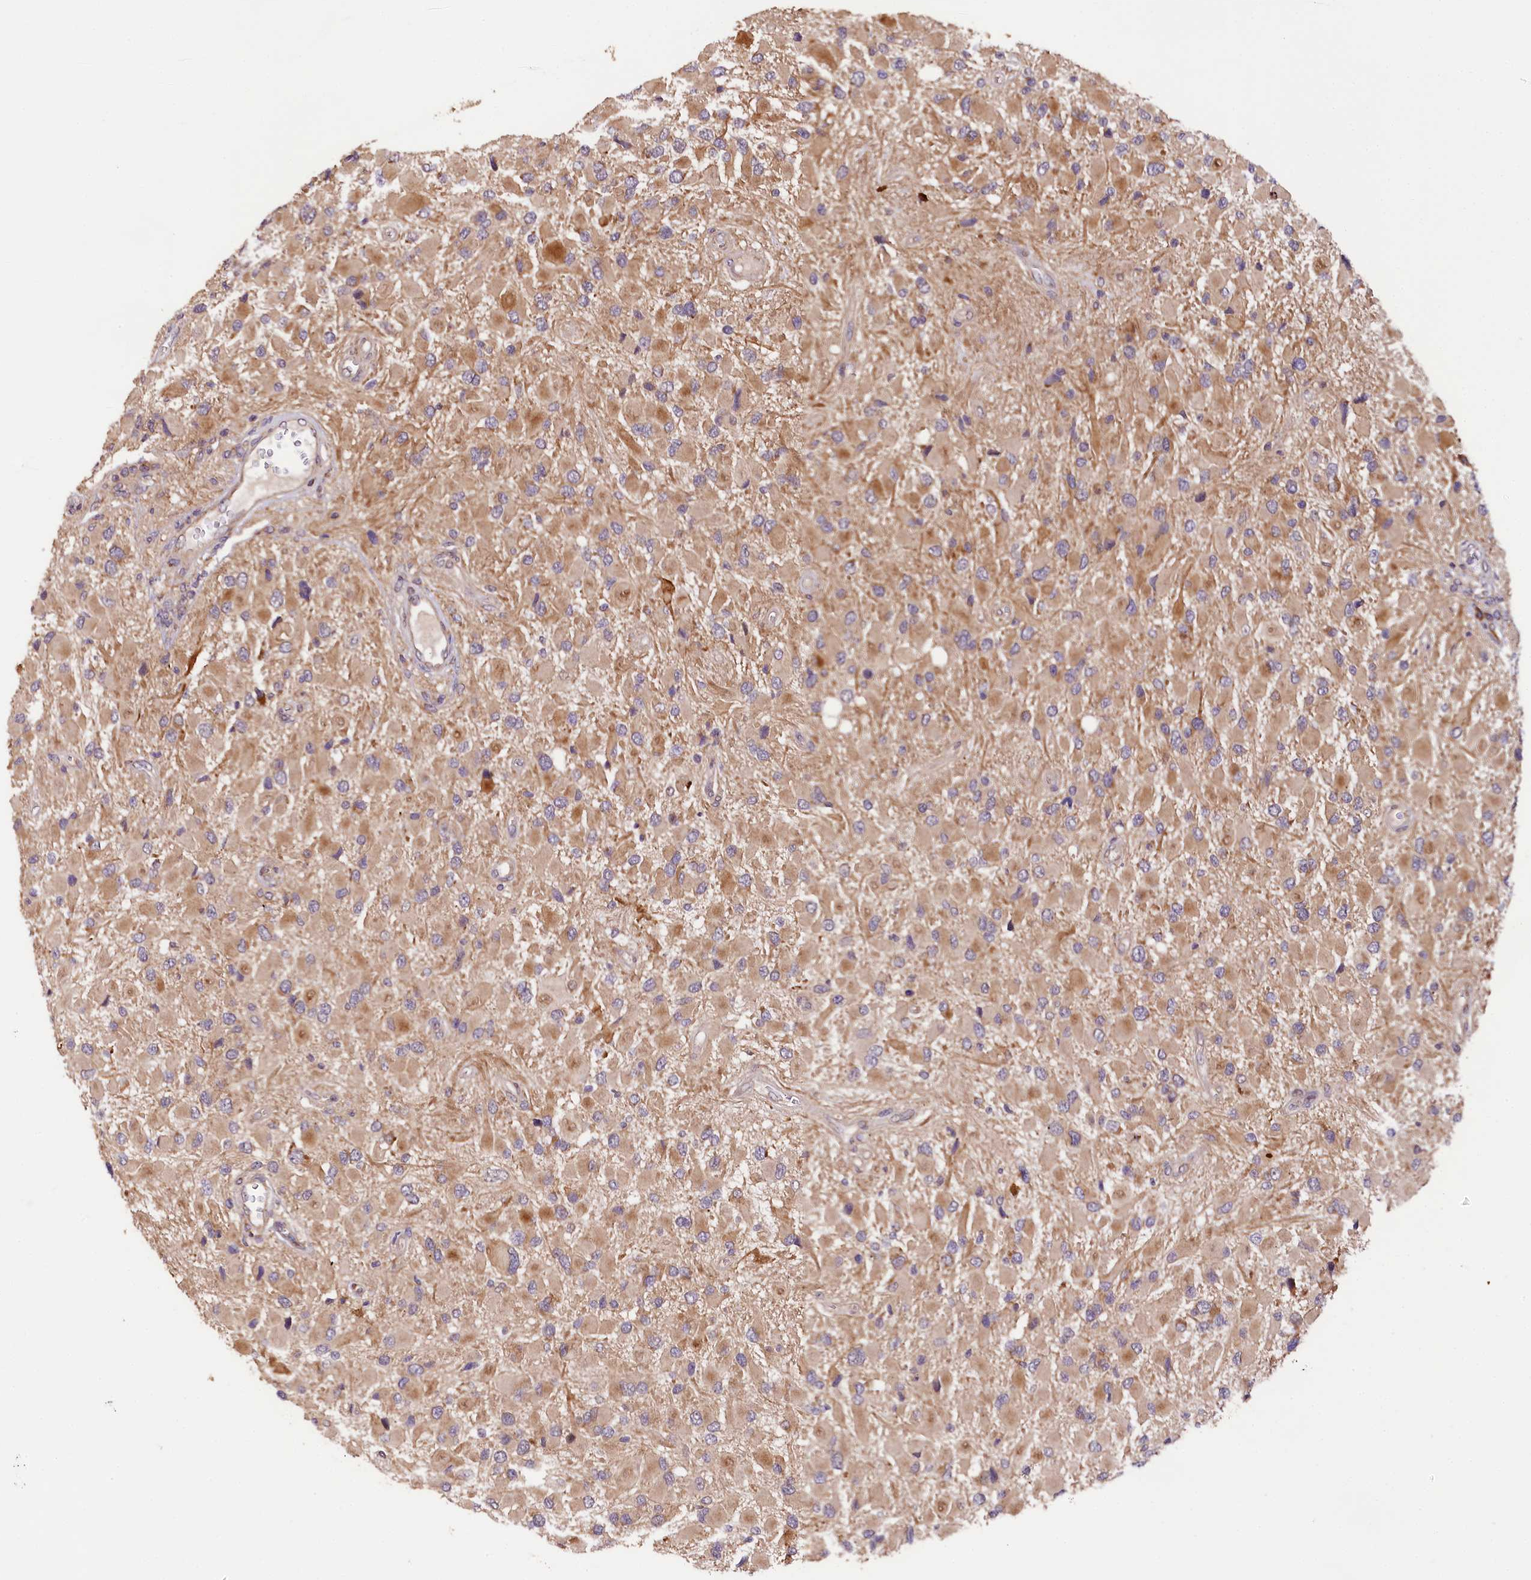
{"staining": {"intensity": "weak", "quantity": "25%-75%", "location": "cytoplasmic/membranous"}, "tissue": "glioma", "cell_type": "Tumor cells", "image_type": "cancer", "snomed": [{"axis": "morphology", "description": "Glioma, malignant, High grade"}, {"axis": "topography", "description": "Brain"}], "caption": "An image of human glioma stained for a protein shows weak cytoplasmic/membranous brown staining in tumor cells.", "gene": "DOHH", "patient": {"sex": "male", "age": 53}}